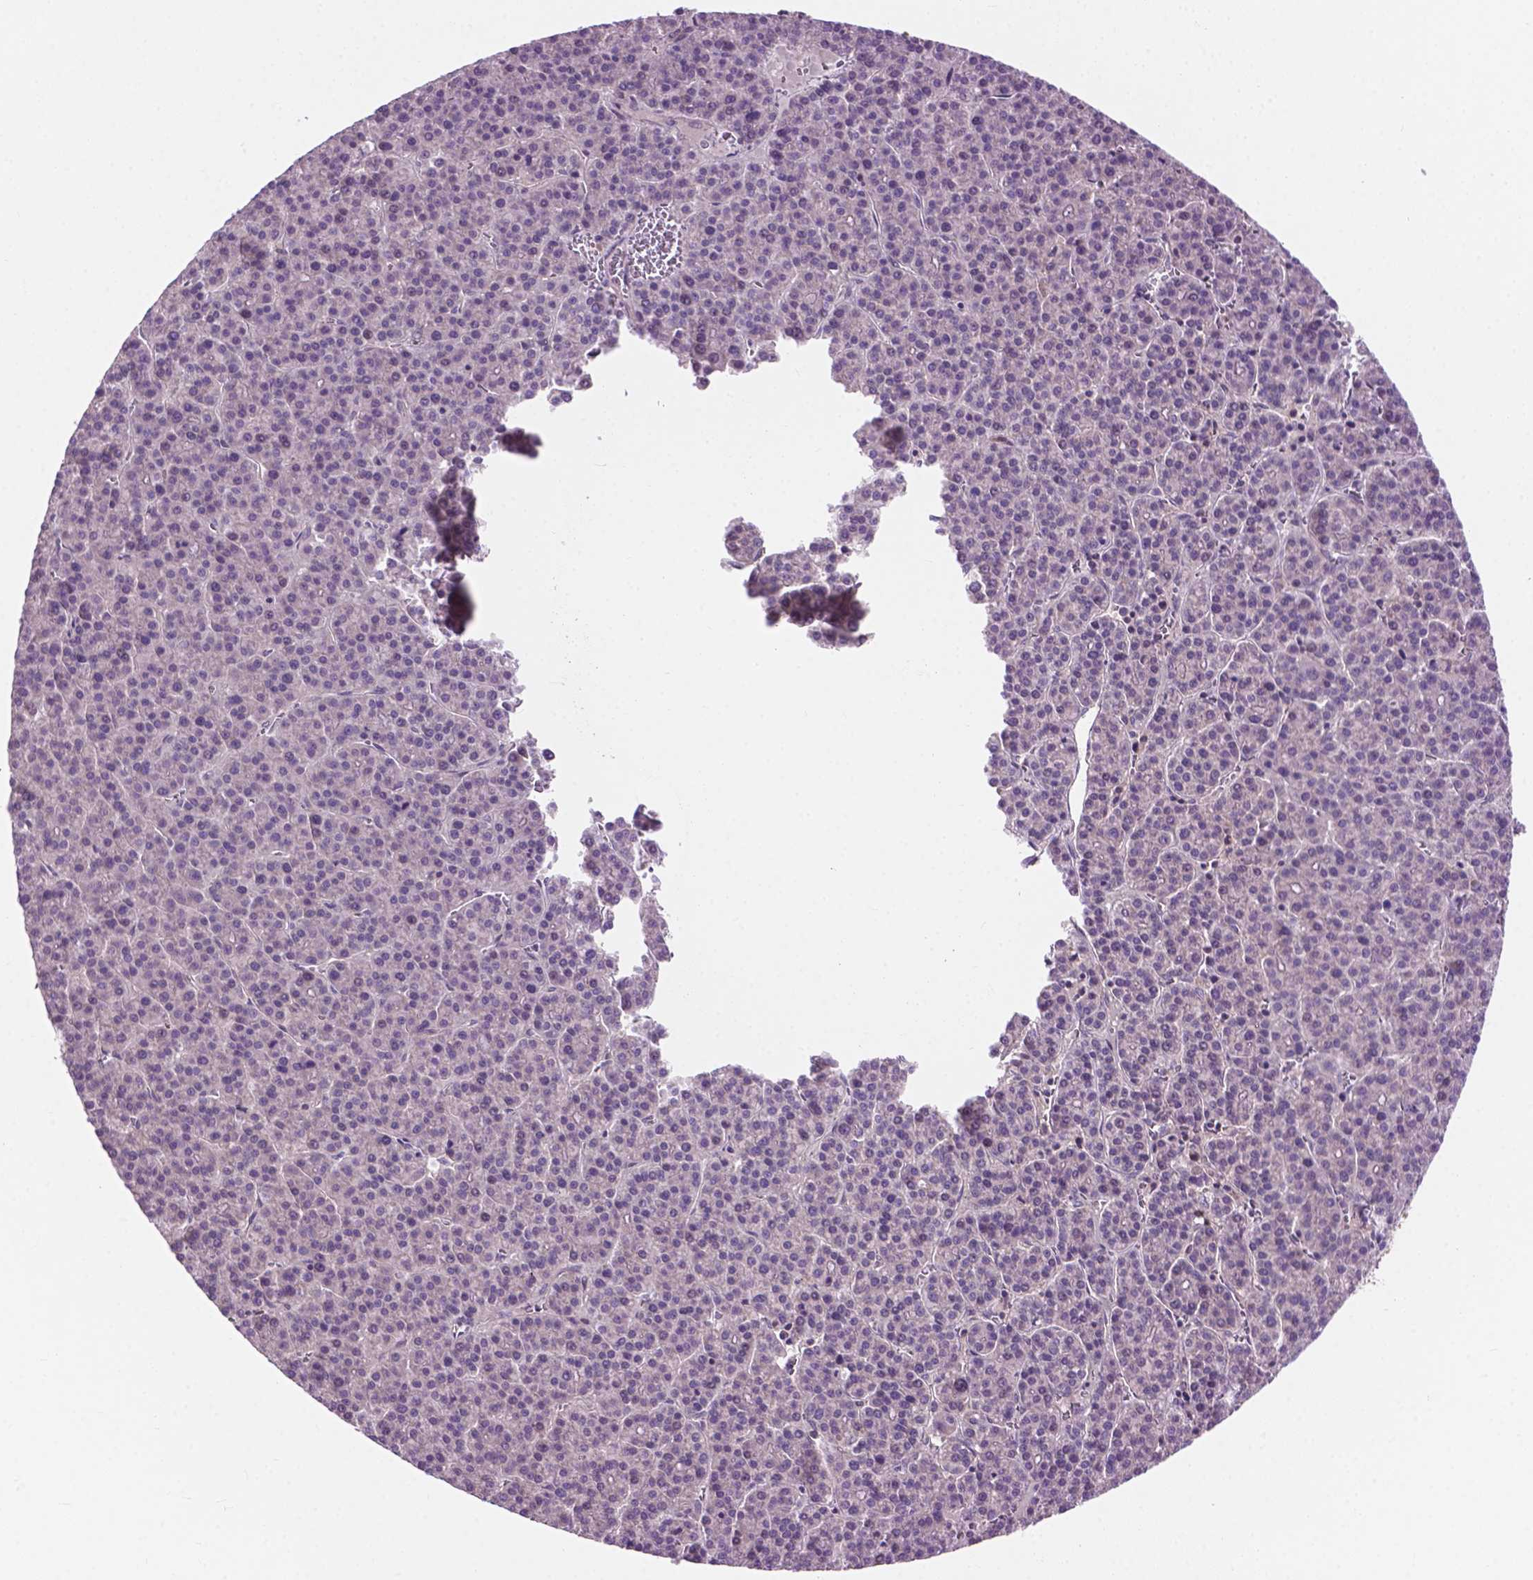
{"staining": {"intensity": "negative", "quantity": "none", "location": "none"}, "tissue": "liver cancer", "cell_type": "Tumor cells", "image_type": "cancer", "snomed": [{"axis": "morphology", "description": "Carcinoma, Hepatocellular, NOS"}, {"axis": "topography", "description": "Liver"}], "caption": "Immunohistochemistry photomicrograph of human liver cancer (hepatocellular carcinoma) stained for a protein (brown), which shows no staining in tumor cells.", "gene": "MZT1", "patient": {"sex": "female", "age": 58}}